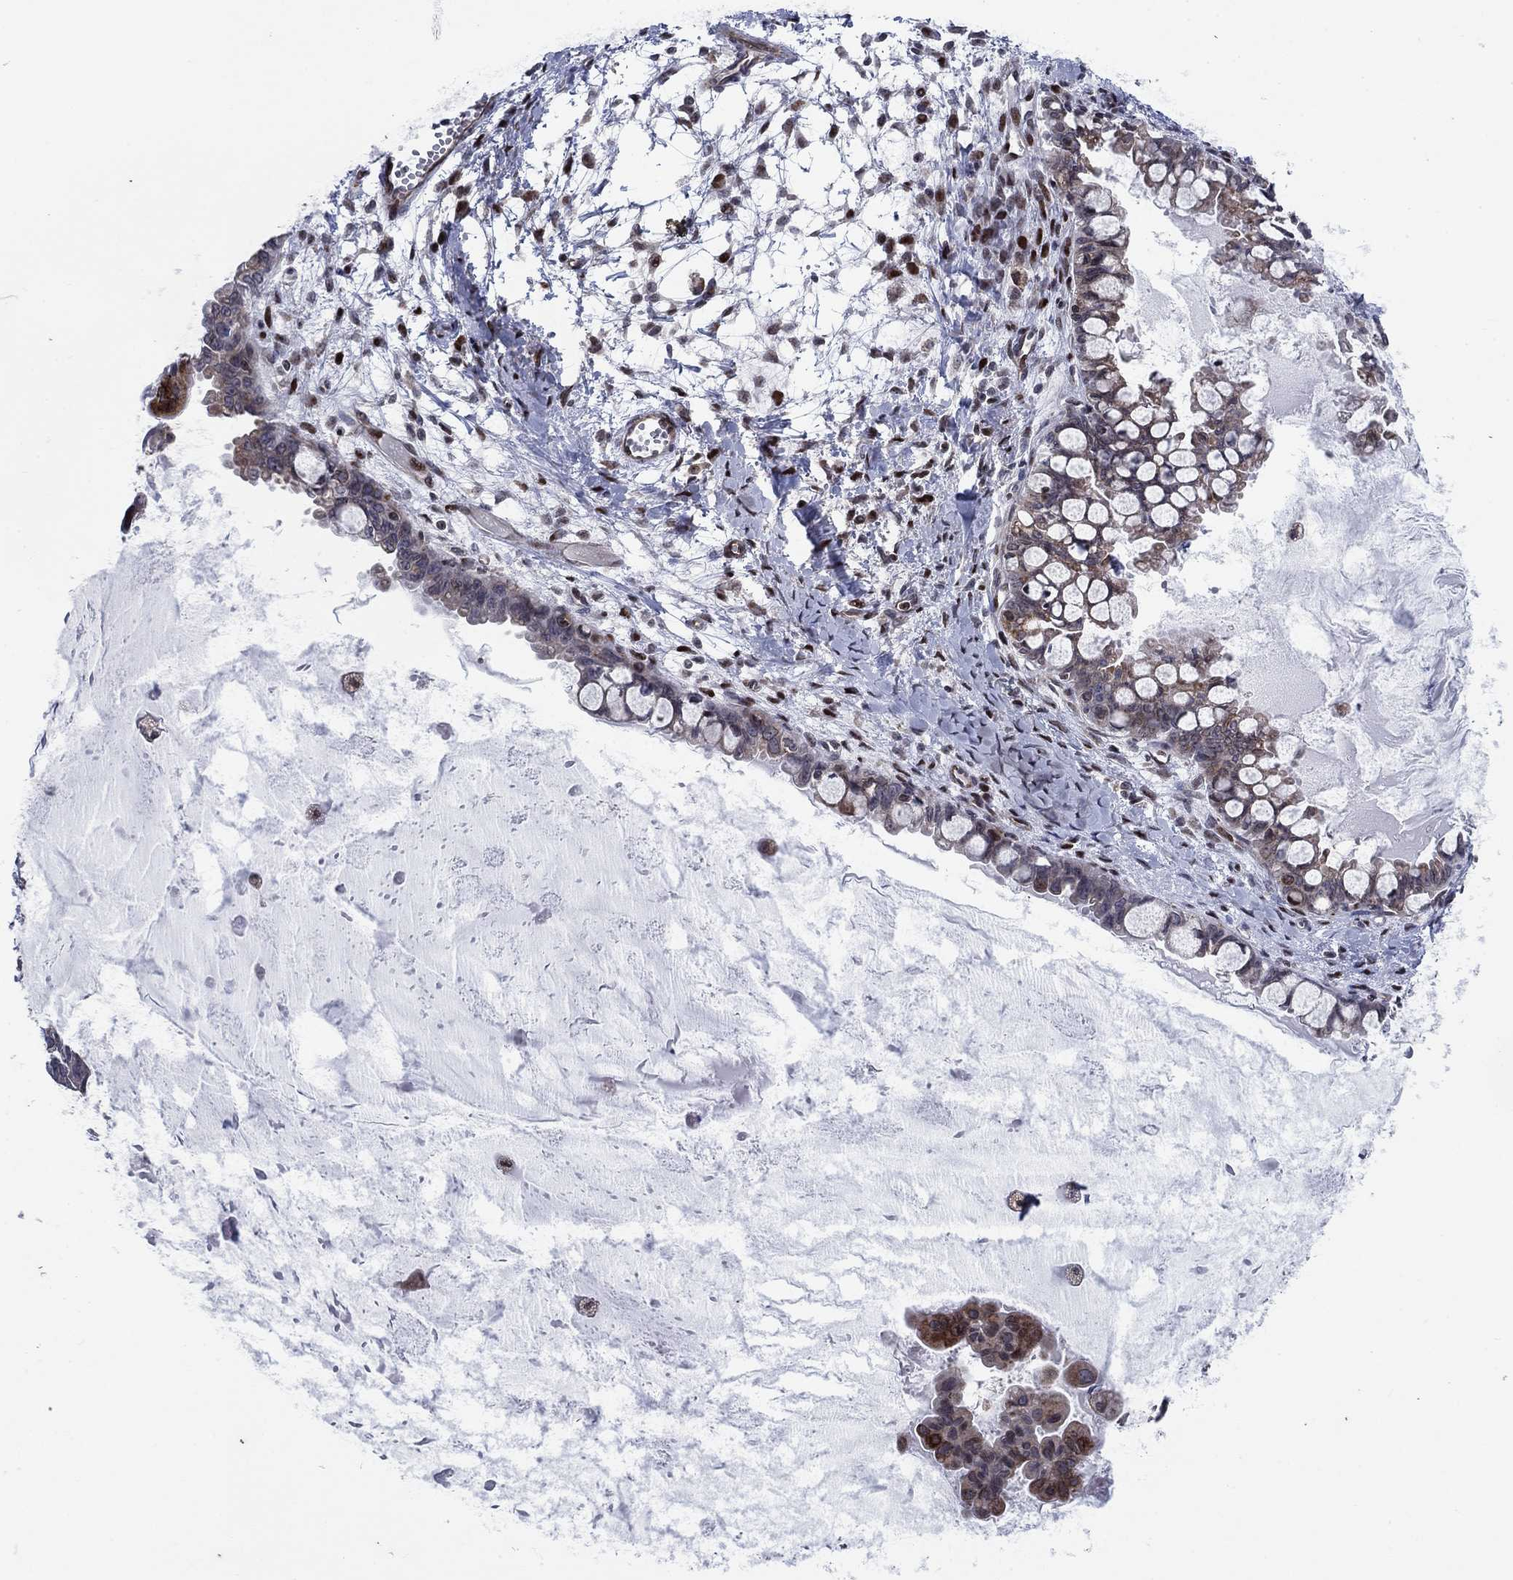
{"staining": {"intensity": "weak", "quantity": "<25%", "location": "cytoplasmic/membranous"}, "tissue": "ovarian cancer", "cell_type": "Tumor cells", "image_type": "cancer", "snomed": [{"axis": "morphology", "description": "Cystadenocarcinoma, mucinous, NOS"}, {"axis": "topography", "description": "Ovary"}], "caption": "Tumor cells are negative for protein expression in human mucinous cystadenocarcinoma (ovarian). (DAB IHC with hematoxylin counter stain).", "gene": "DHRS7", "patient": {"sex": "female", "age": 63}}